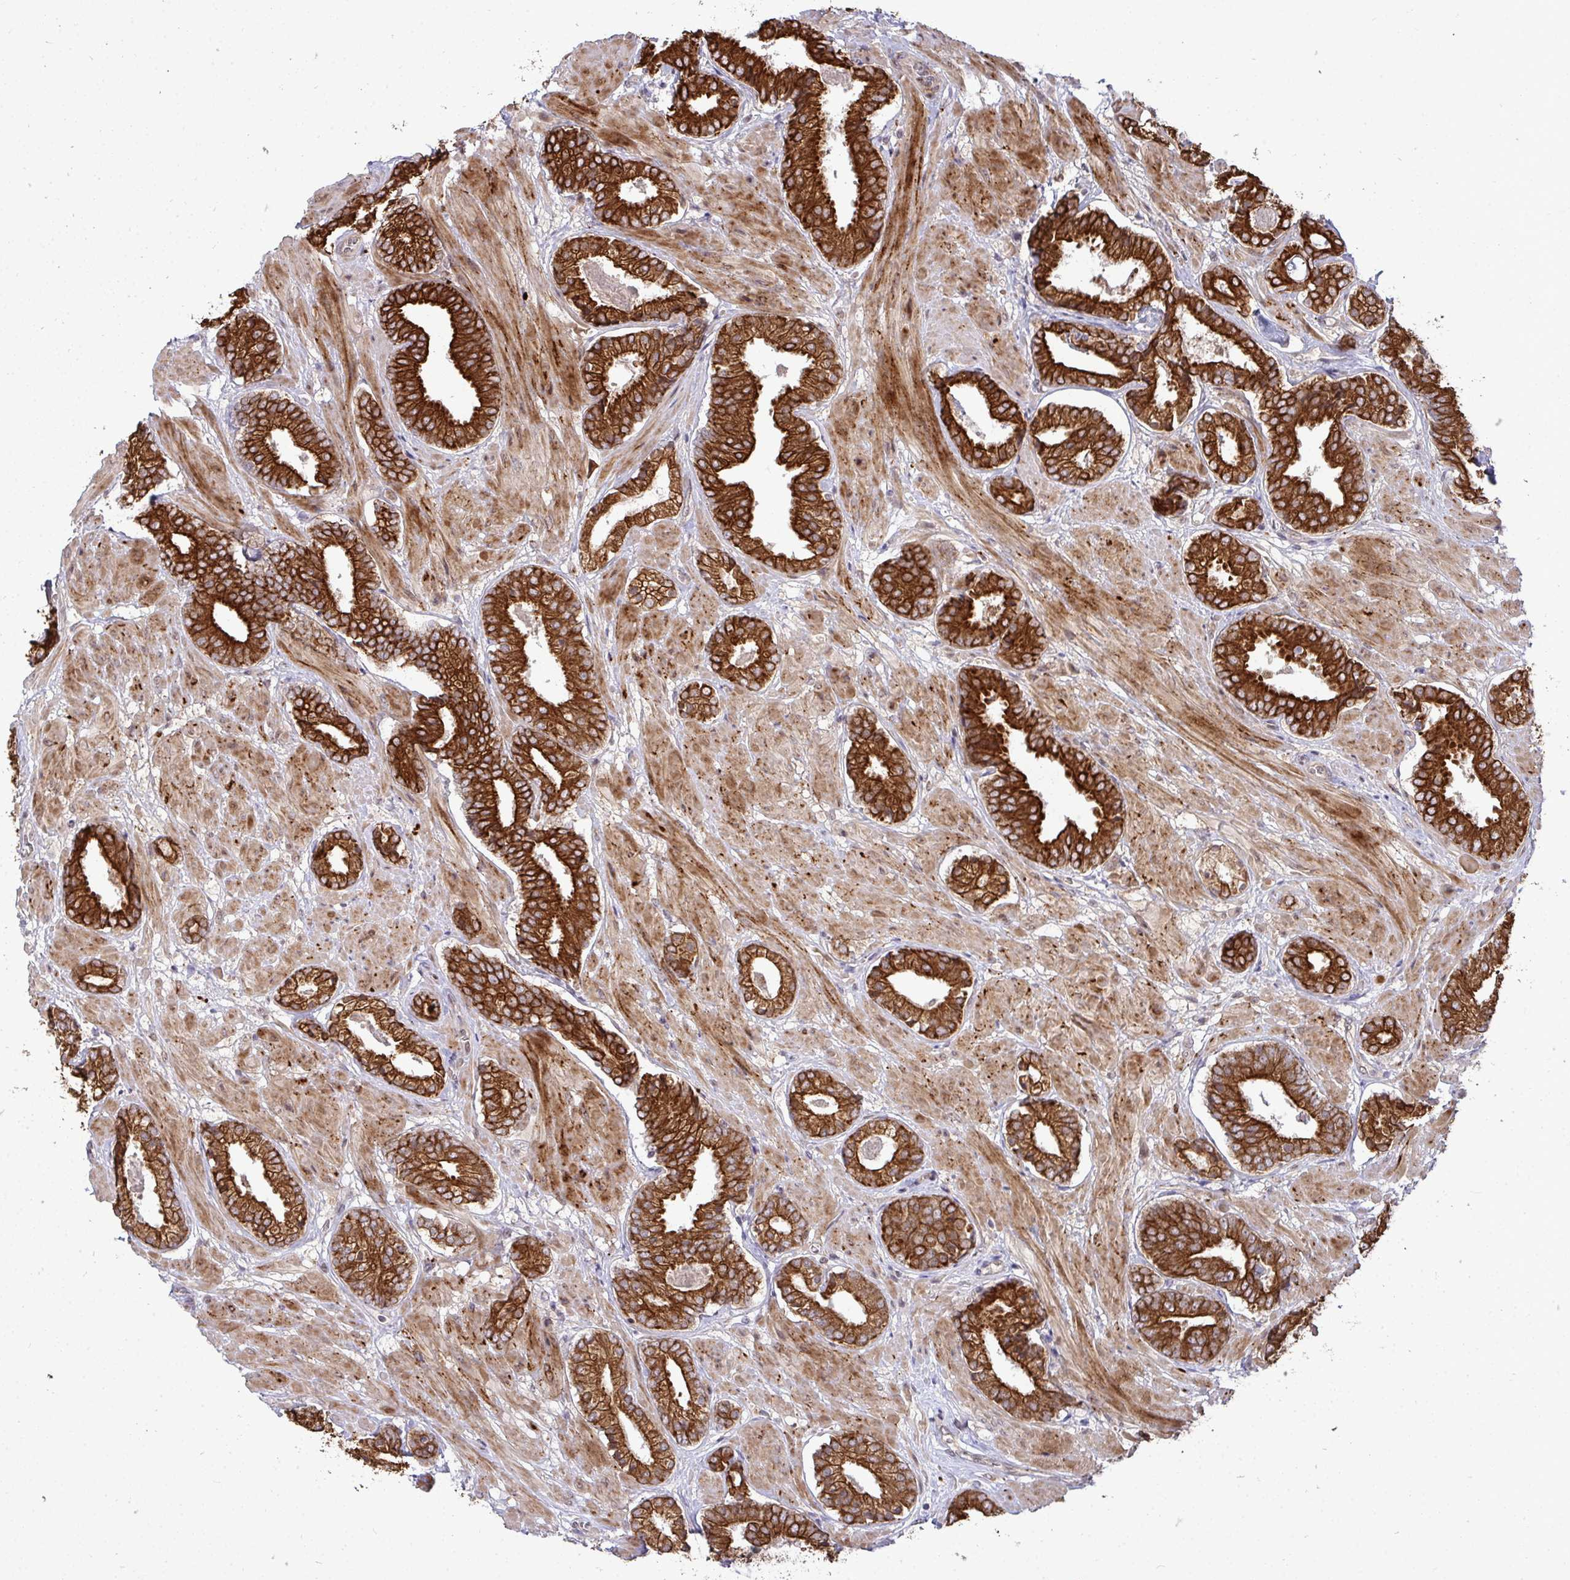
{"staining": {"intensity": "strong", "quantity": ">75%", "location": "cytoplasmic/membranous"}, "tissue": "prostate cancer", "cell_type": "Tumor cells", "image_type": "cancer", "snomed": [{"axis": "morphology", "description": "Adenocarcinoma, High grade"}, {"axis": "topography", "description": "Prostate"}], "caption": "Strong cytoplasmic/membranous staining is identified in approximately >75% of tumor cells in prostate cancer (high-grade adenocarcinoma).", "gene": "TRIM44", "patient": {"sex": "male", "age": 56}}